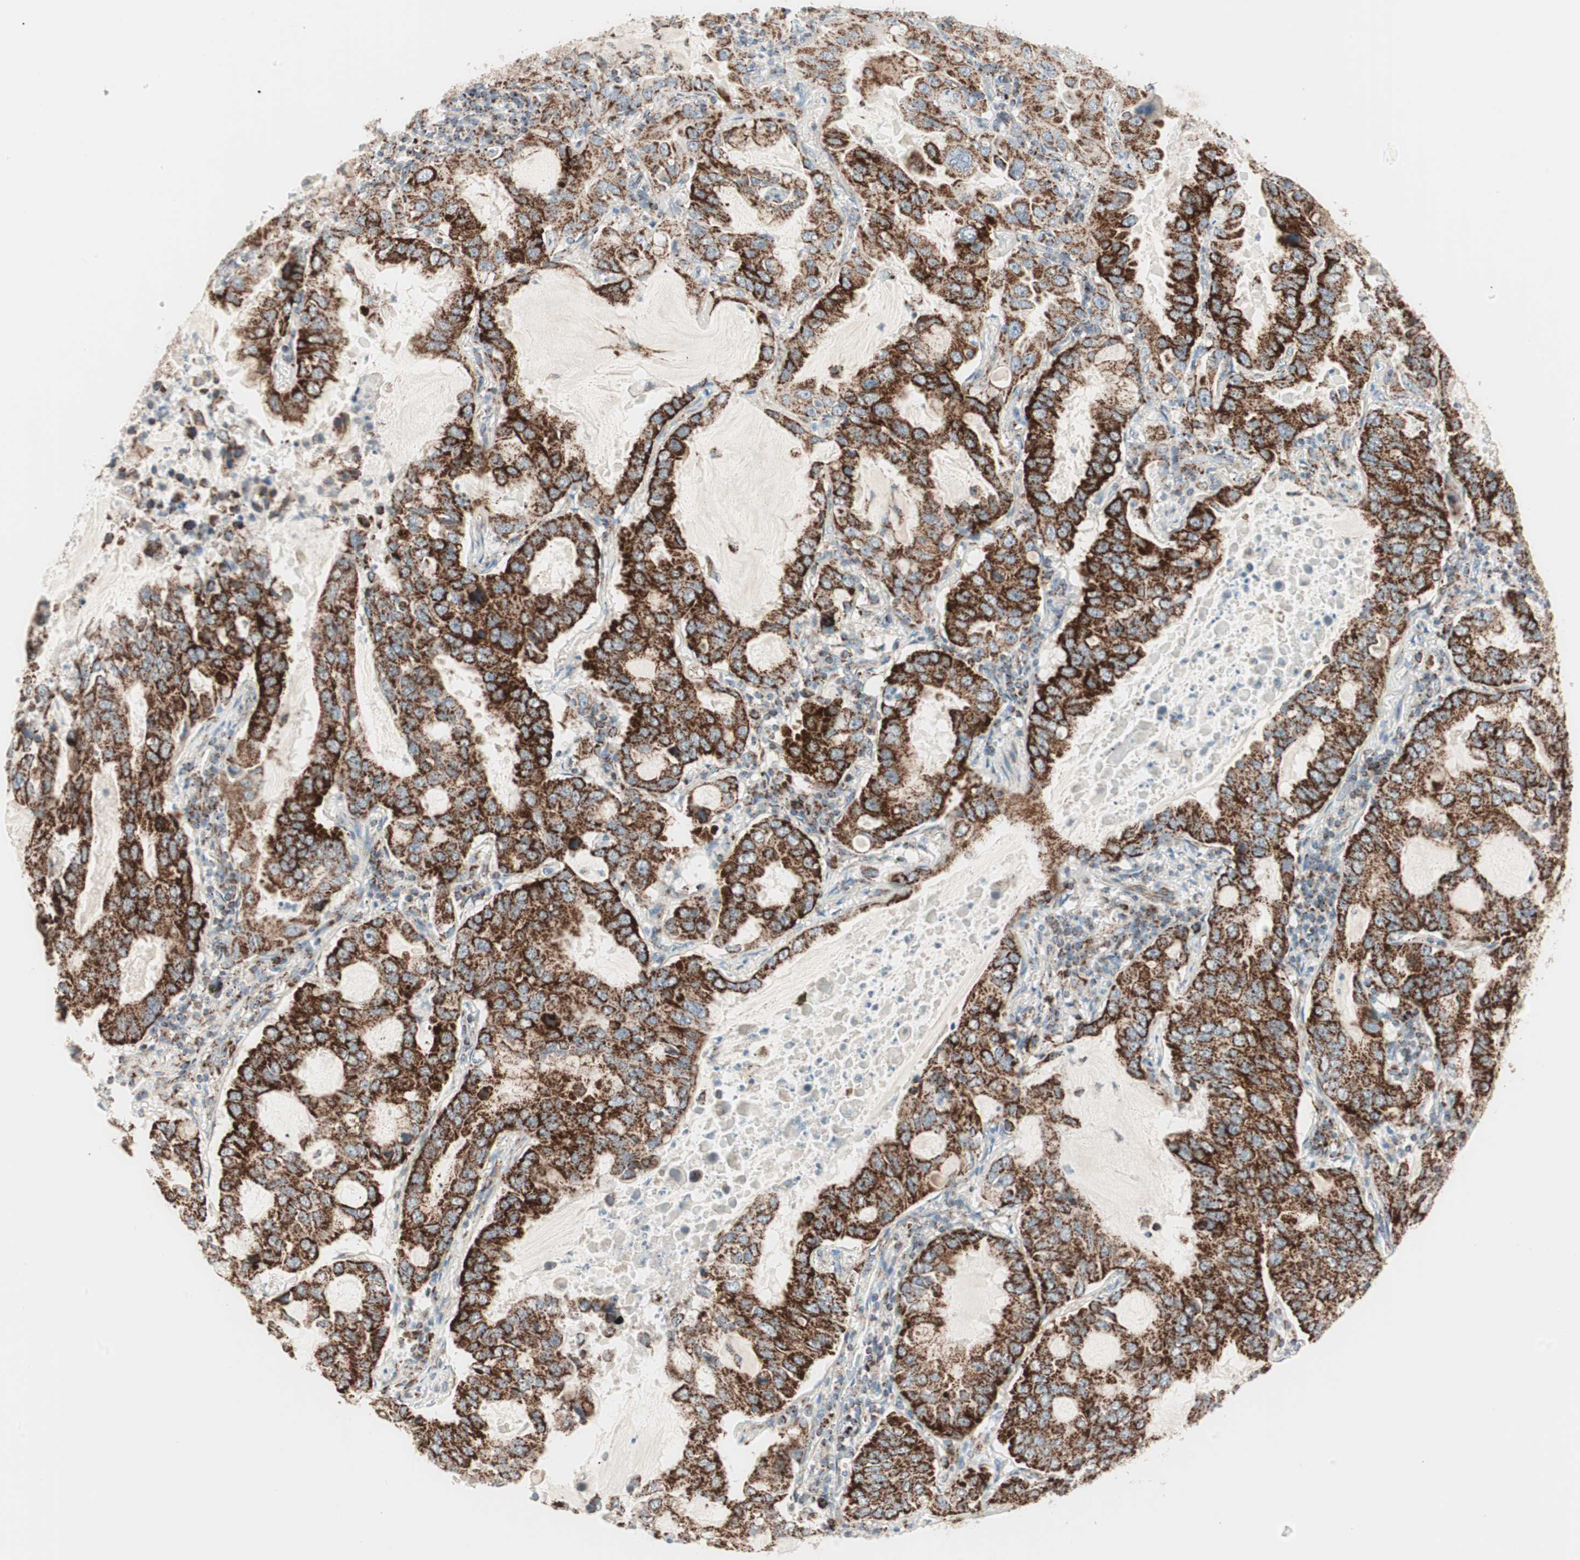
{"staining": {"intensity": "strong", "quantity": ">75%", "location": "cytoplasmic/membranous"}, "tissue": "lung cancer", "cell_type": "Tumor cells", "image_type": "cancer", "snomed": [{"axis": "morphology", "description": "Adenocarcinoma, NOS"}, {"axis": "topography", "description": "Lung"}], "caption": "Lung cancer (adenocarcinoma) stained for a protein (brown) exhibits strong cytoplasmic/membranous positive positivity in about >75% of tumor cells.", "gene": "TOMM20", "patient": {"sex": "male", "age": 64}}